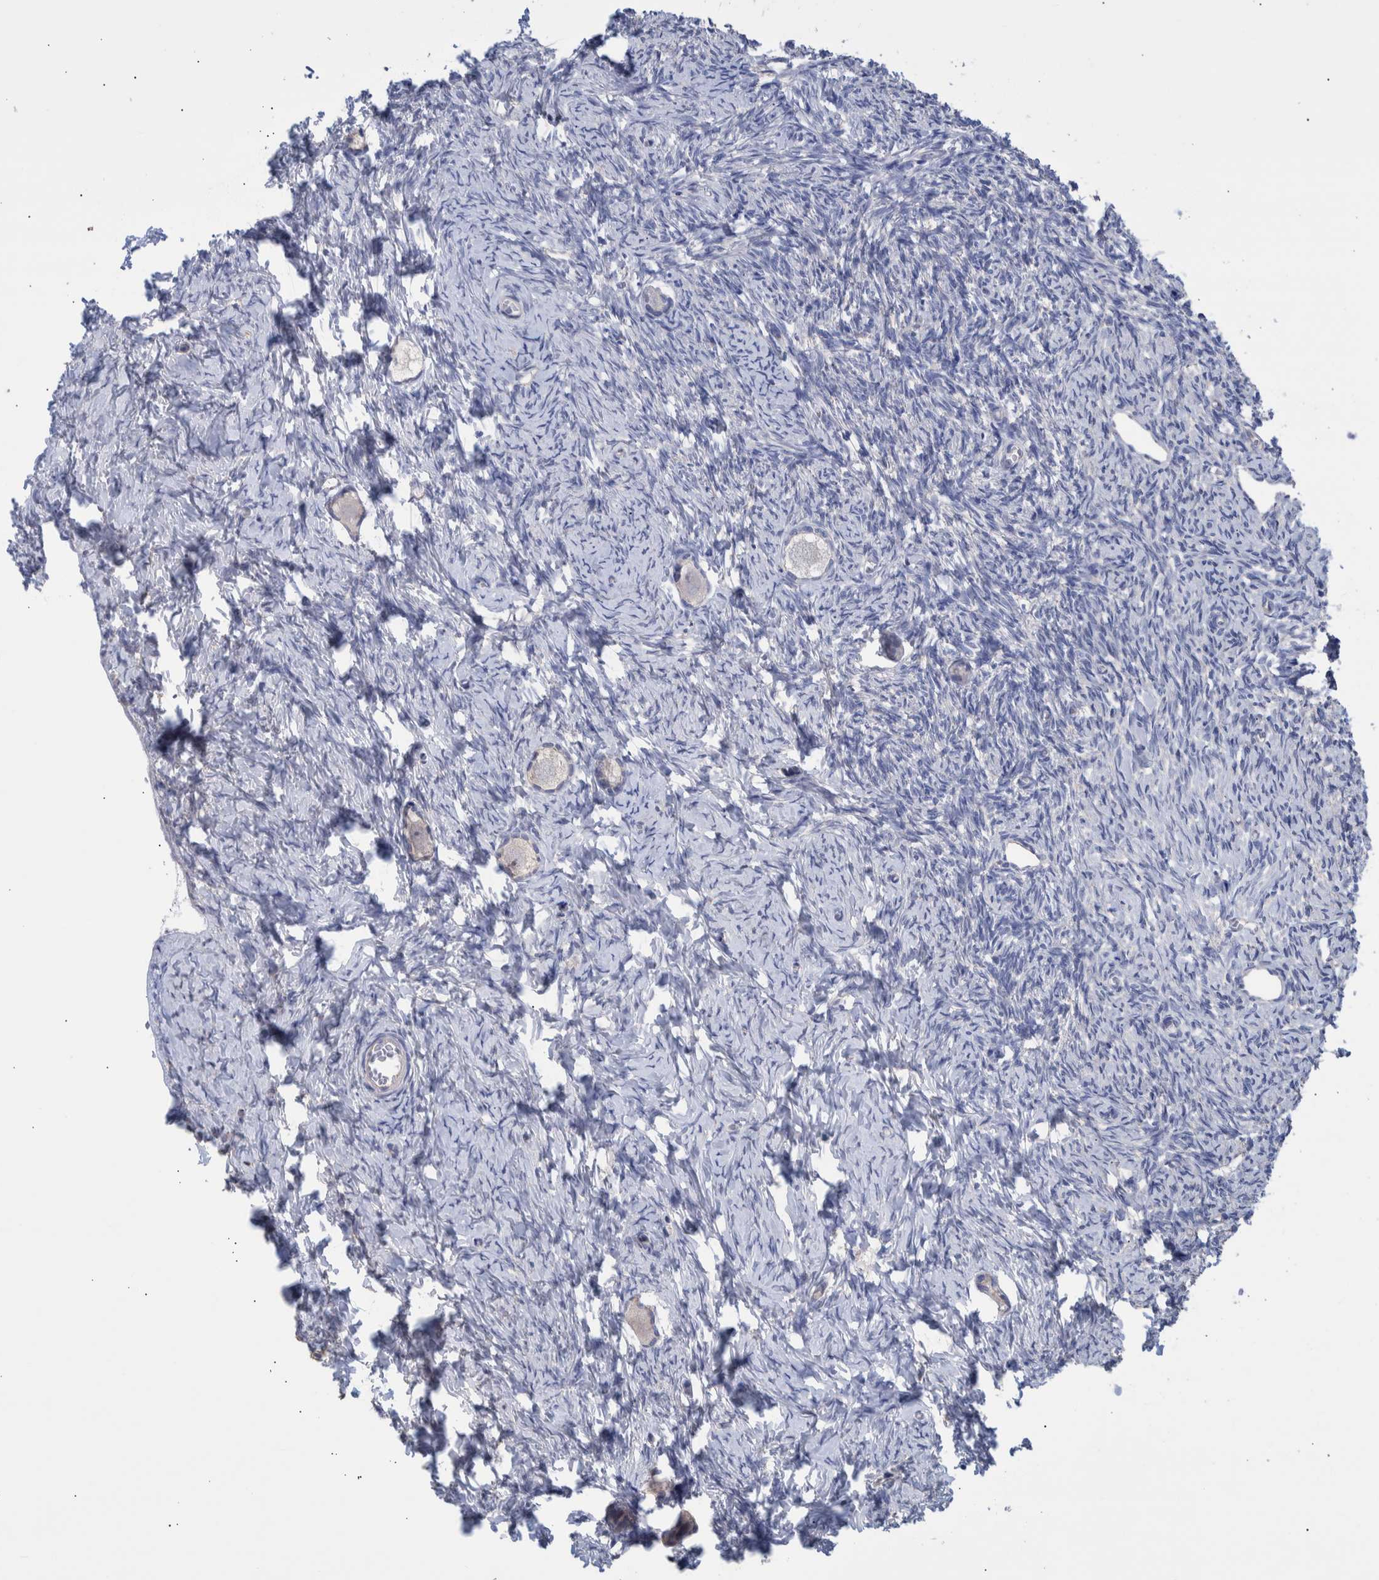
{"staining": {"intensity": "negative", "quantity": "none", "location": "none"}, "tissue": "ovary", "cell_type": "Follicle cells", "image_type": "normal", "snomed": [{"axis": "morphology", "description": "Normal tissue, NOS"}, {"axis": "topography", "description": "Ovary"}], "caption": "Immunohistochemistry photomicrograph of normal ovary: human ovary stained with DAB (3,3'-diaminobenzidine) shows no significant protein expression in follicle cells.", "gene": "PPP3CC", "patient": {"sex": "female", "age": 27}}